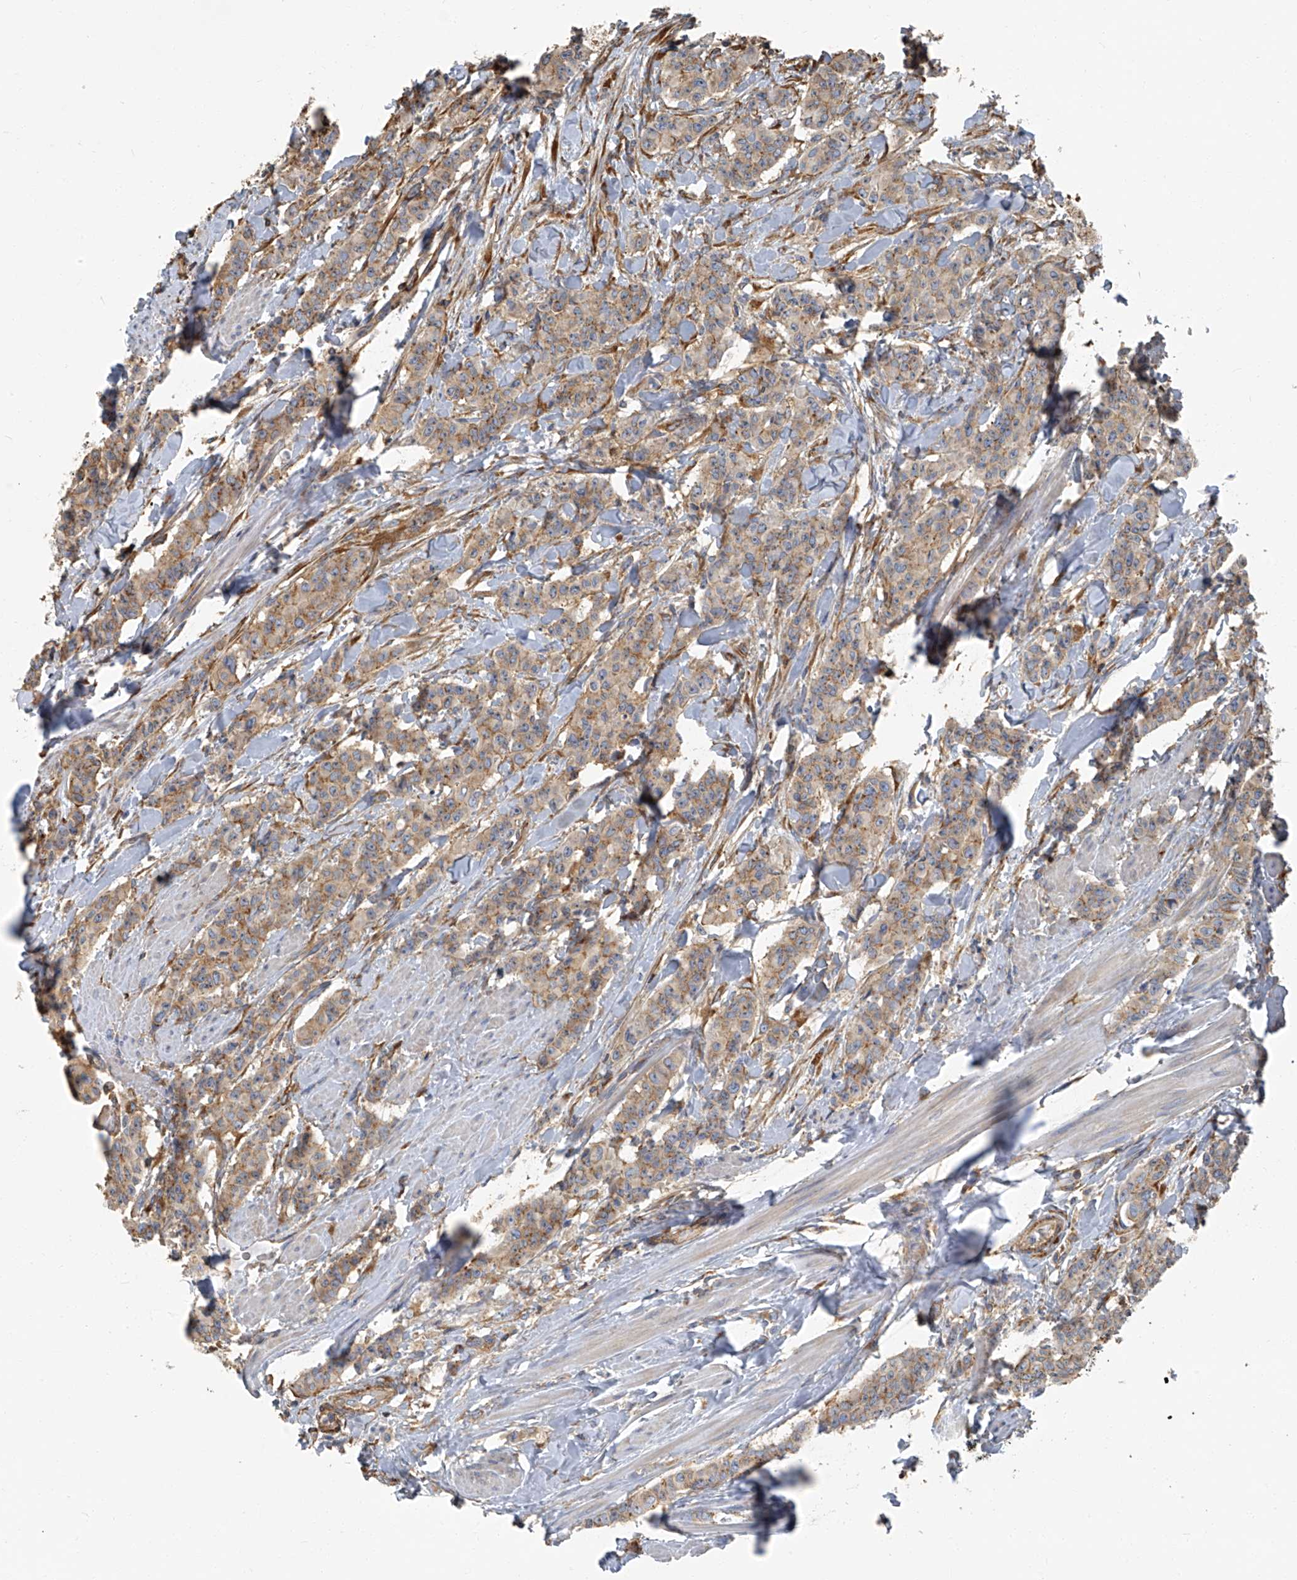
{"staining": {"intensity": "moderate", "quantity": ">75%", "location": "cytoplasmic/membranous"}, "tissue": "breast cancer", "cell_type": "Tumor cells", "image_type": "cancer", "snomed": [{"axis": "morphology", "description": "Duct carcinoma"}, {"axis": "topography", "description": "Breast"}], "caption": "The immunohistochemical stain shows moderate cytoplasmic/membranous expression in tumor cells of breast cancer (intraductal carcinoma) tissue. The staining was performed using DAB, with brown indicating positive protein expression. Nuclei are stained blue with hematoxylin.", "gene": "SEPTIN7", "patient": {"sex": "female", "age": 40}}